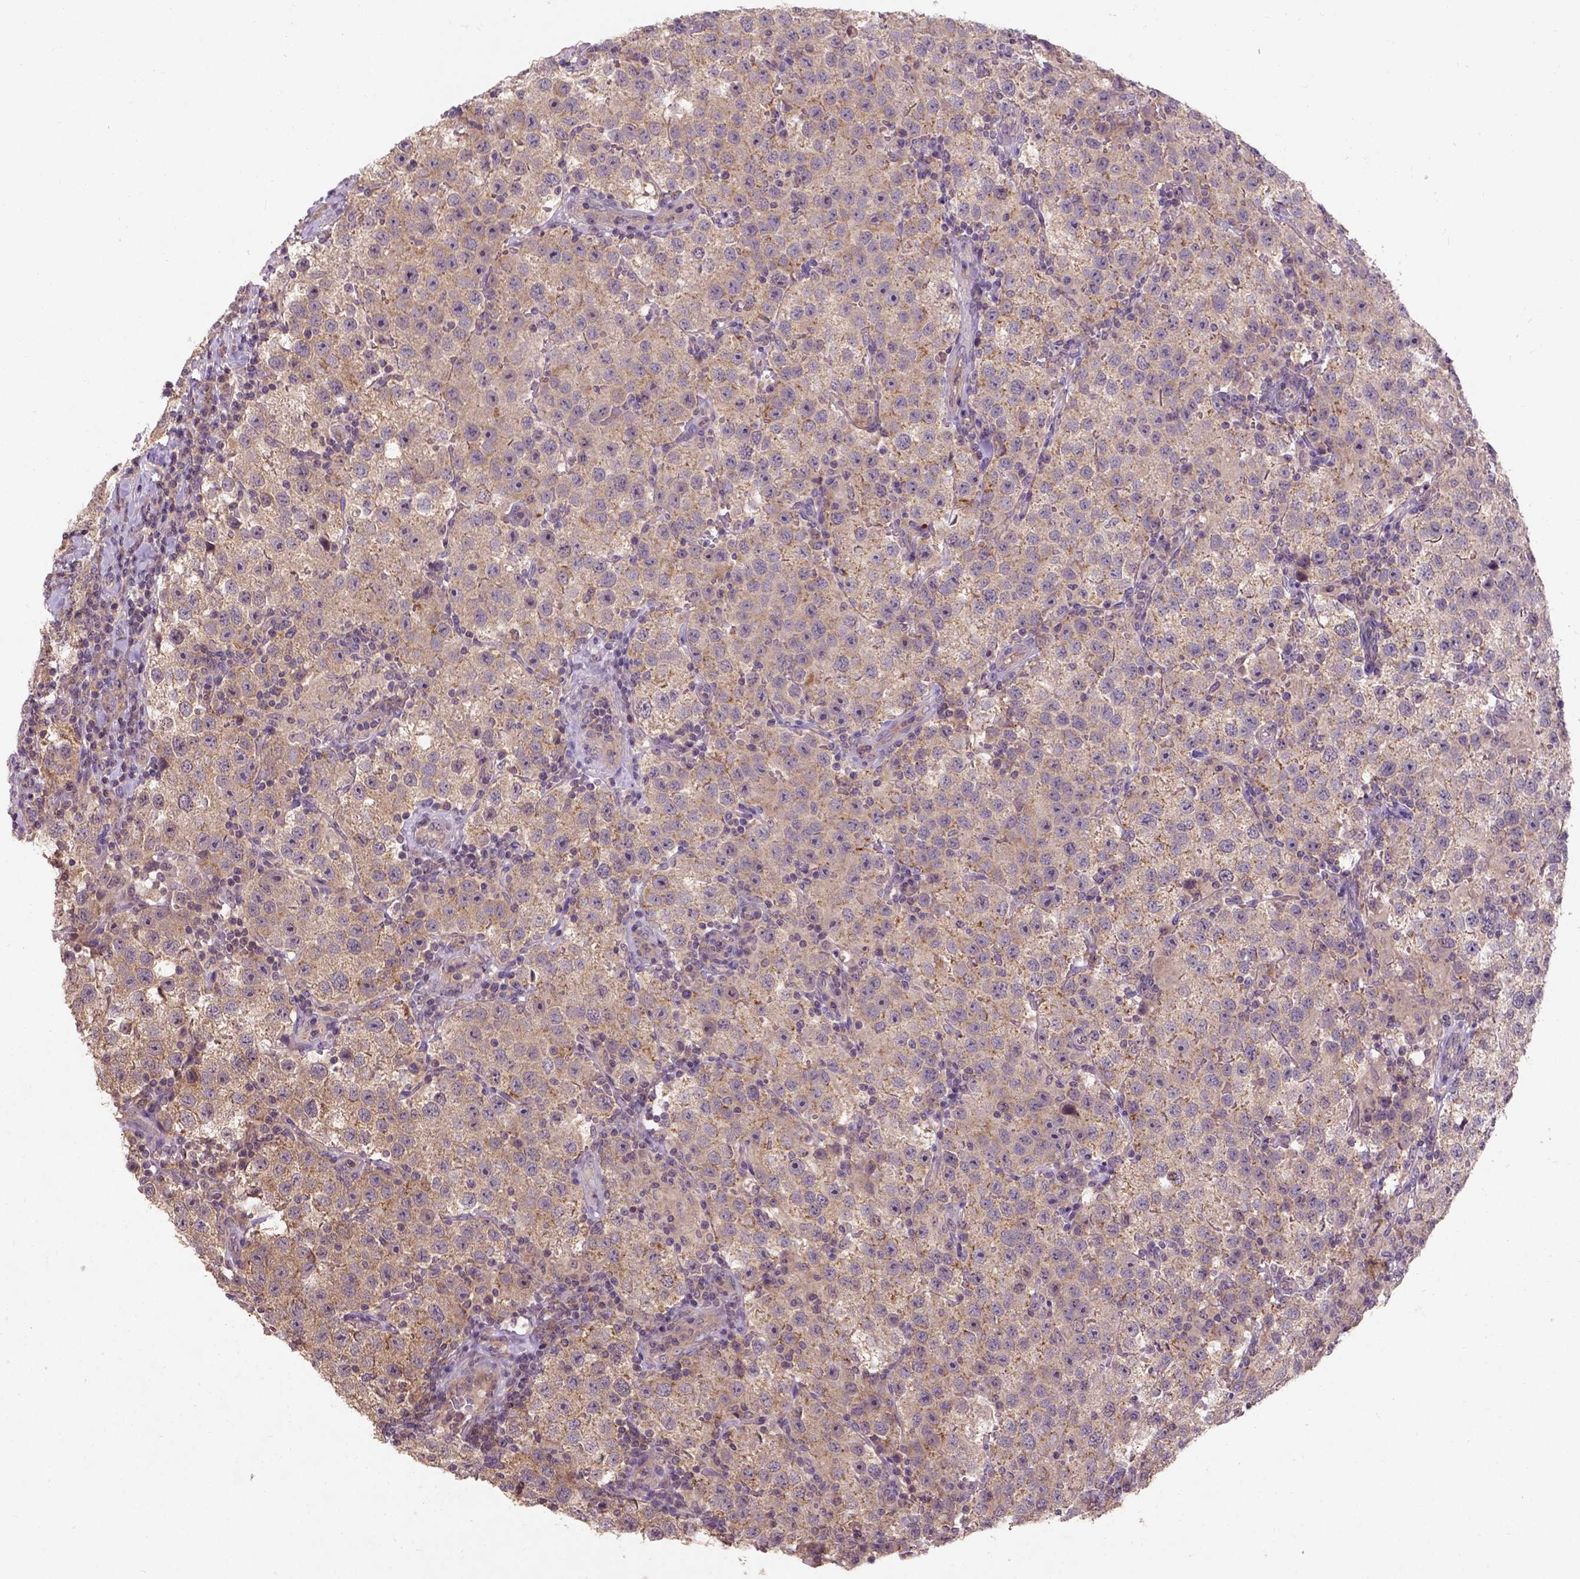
{"staining": {"intensity": "moderate", "quantity": ">75%", "location": "cytoplasmic/membranous"}, "tissue": "testis cancer", "cell_type": "Tumor cells", "image_type": "cancer", "snomed": [{"axis": "morphology", "description": "Seminoma, NOS"}, {"axis": "topography", "description": "Testis"}], "caption": "Protein staining of seminoma (testis) tissue displays moderate cytoplasmic/membranous expression in about >75% of tumor cells.", "gene": "KBTBD8", "patient": {"sex": "male", "age": 37}}